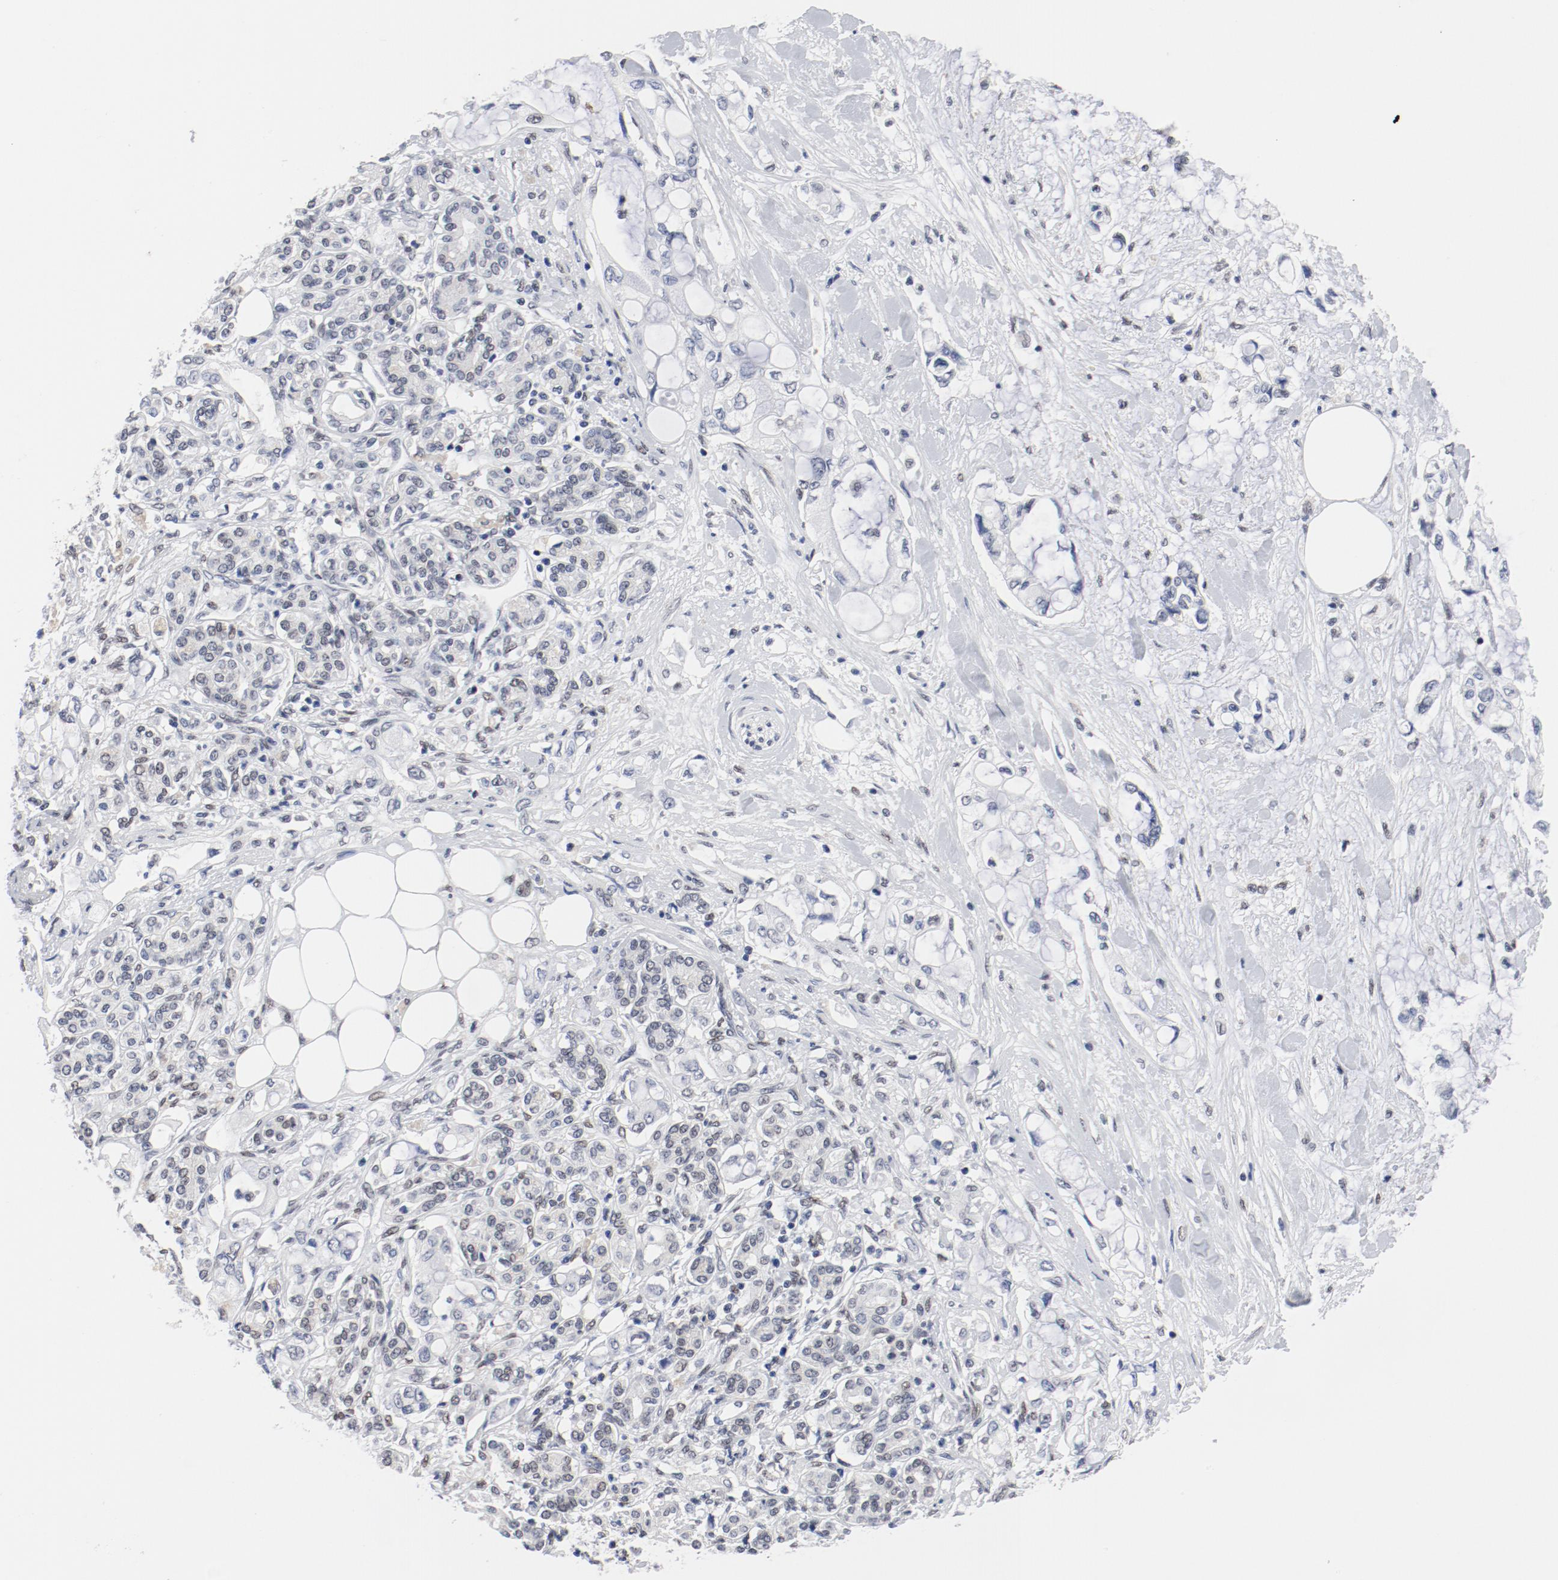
{"staining": {"intensity": "negative", "quantity": "none", "location": "none"}, "tissue": "pancreatic cancer", "cell_type": "Tumor cells", "image_type": "cancer", "snomed": [{"axis": "morphology", "description": "Adenocarcinoma, NOS"}, {"axis": "topography", "description": "Pancreas"}], "caption": "Immunohistochemistry (IHC) of human adenocarcinoma (pancreatic) exhibits no positivity in tumor cells.", "gene": "ARNT", "patient": {"sex": "female", "age": 70}}